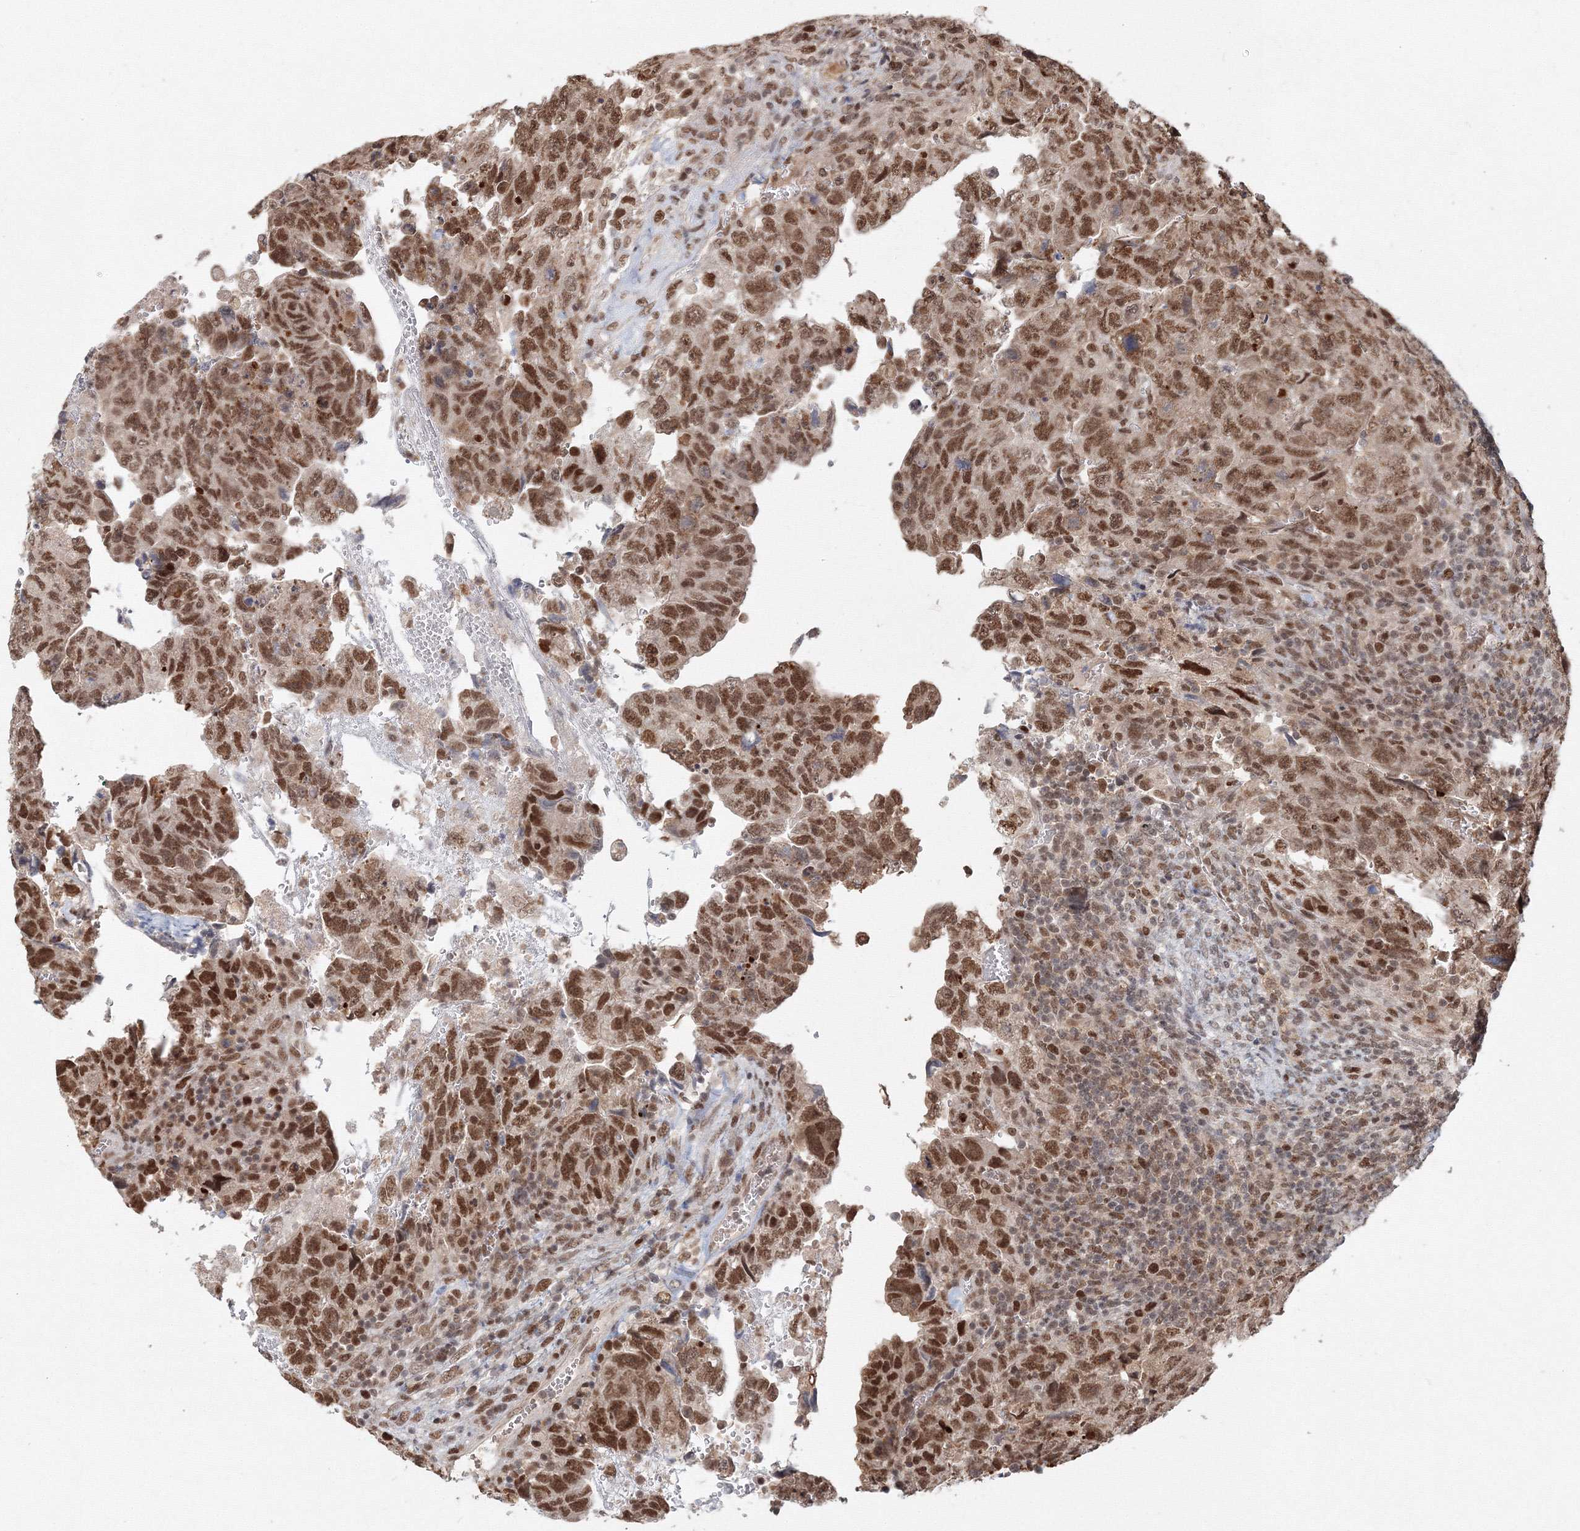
{"staining": {"intensity": "moderate", "quantity": ">75%", "location": "nuclear"}, "tissue": "testis cancer", "cell_type": "Tumor cells", "image_type": "cancer", "snomed": [{"axis": "morphology", "description": "Carcinoma, Embryonal, NOS"}, {"axis": "topography", "description": "Testis"}], "caption": "A photomicrograph of testis cancer stained for a protein reveals moderate nuclear brown staining in tumor cells.", "gene": "IWS1", "patient": {"sex": "male", "age": 36}}